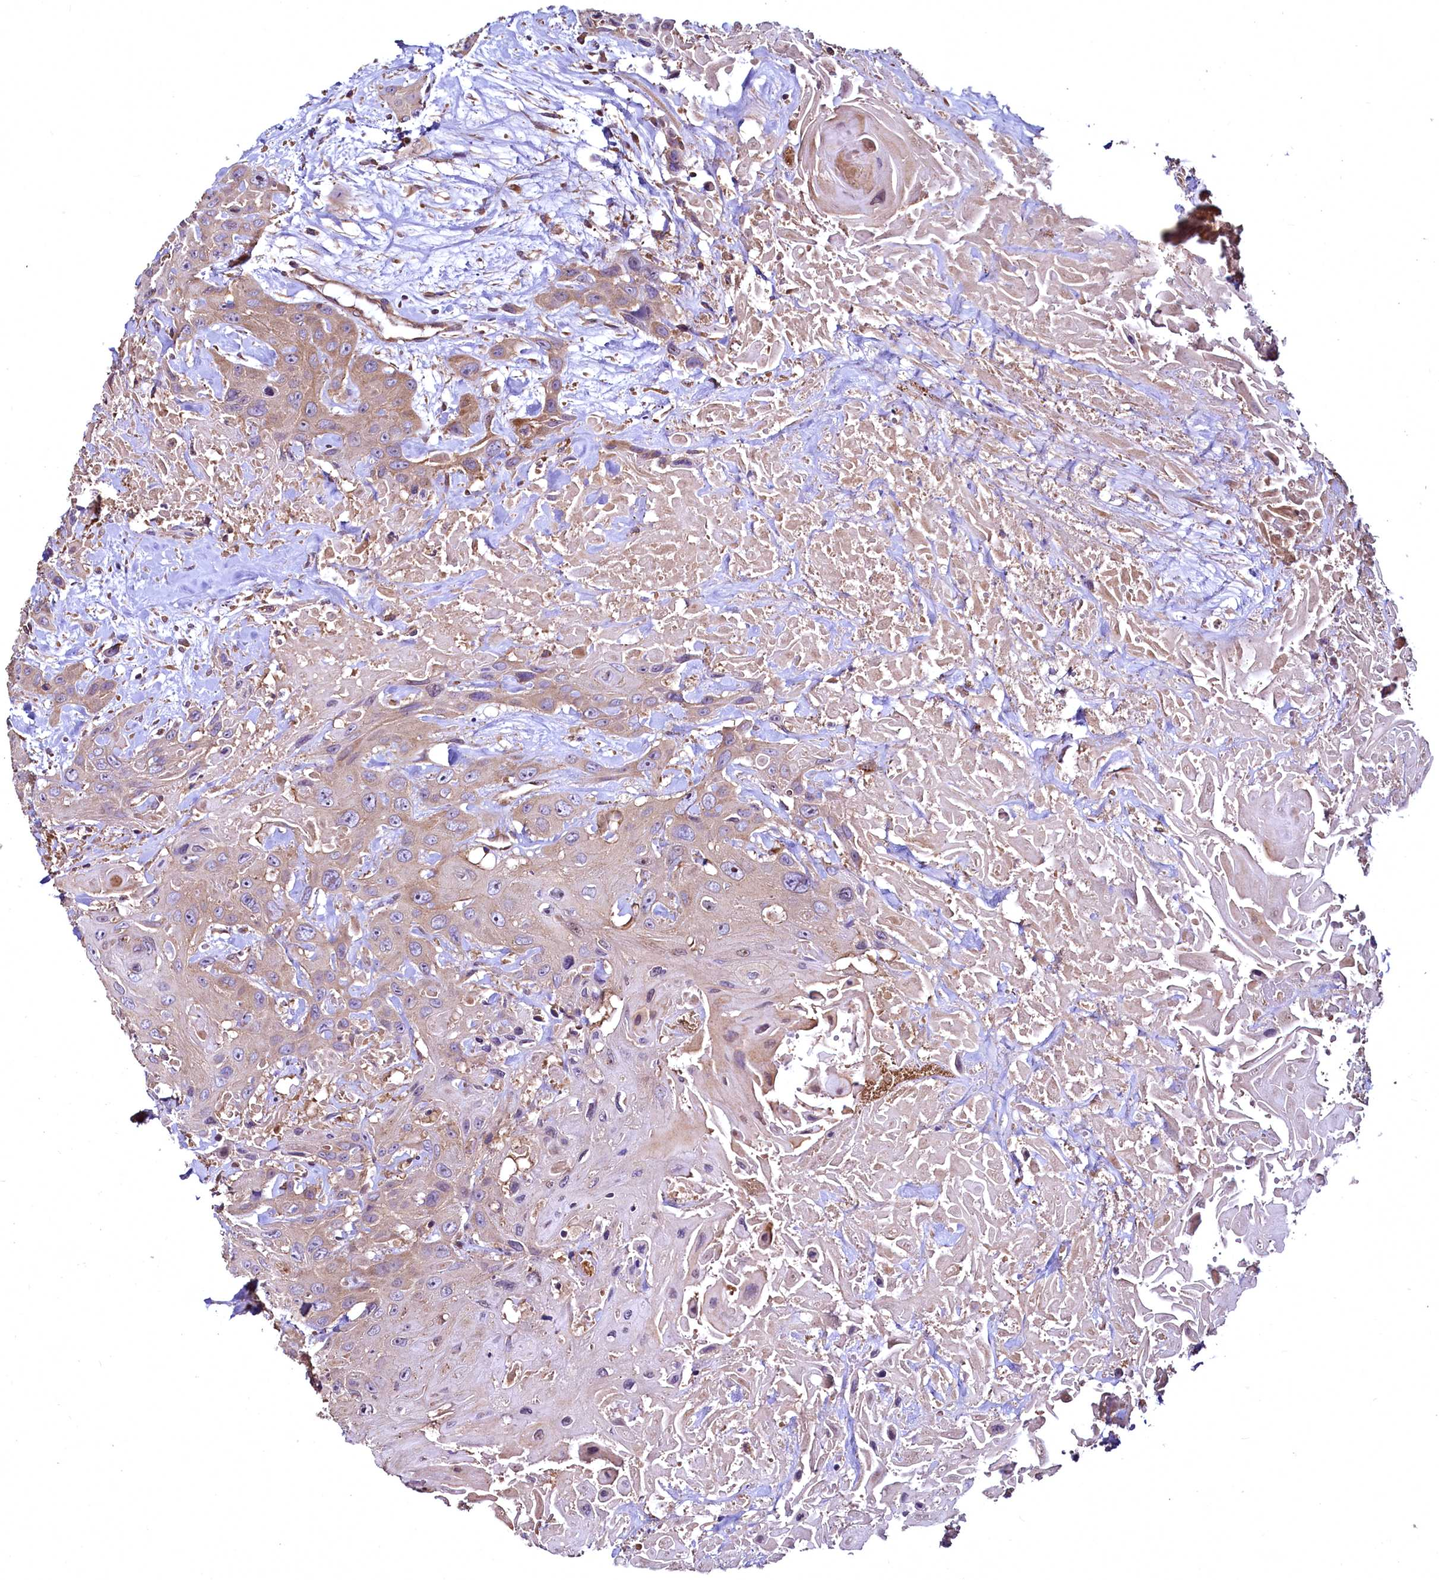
{"staining": {"intensity": "moderate", "quantity": ">75%", "location": "cytoplasmic/membranous,nuclear"}, "tissue": "head and neck cancer", "cell_type": "Tumor cells", "image_type": "cancer", "snomed": [{"axis": "morphology", "description": "Squamous cell carcinoma, NOS"}, {"axis": "topography", "description": "Head-Neck"}], "caption": "Immunohistochemical staining of head and neck cancer reveals medium levels of moderate cytoplasmic/membranous and nuclear staining in about >75% of tumor cells. Using DAB (3,3'-diaminobenzidine) (brown) and hematoxylin (blue) stains, captured at high magnification using brightfield microscopy.", "gene": "TBCEL", "patient": {"sex": "male", "age": 81}}